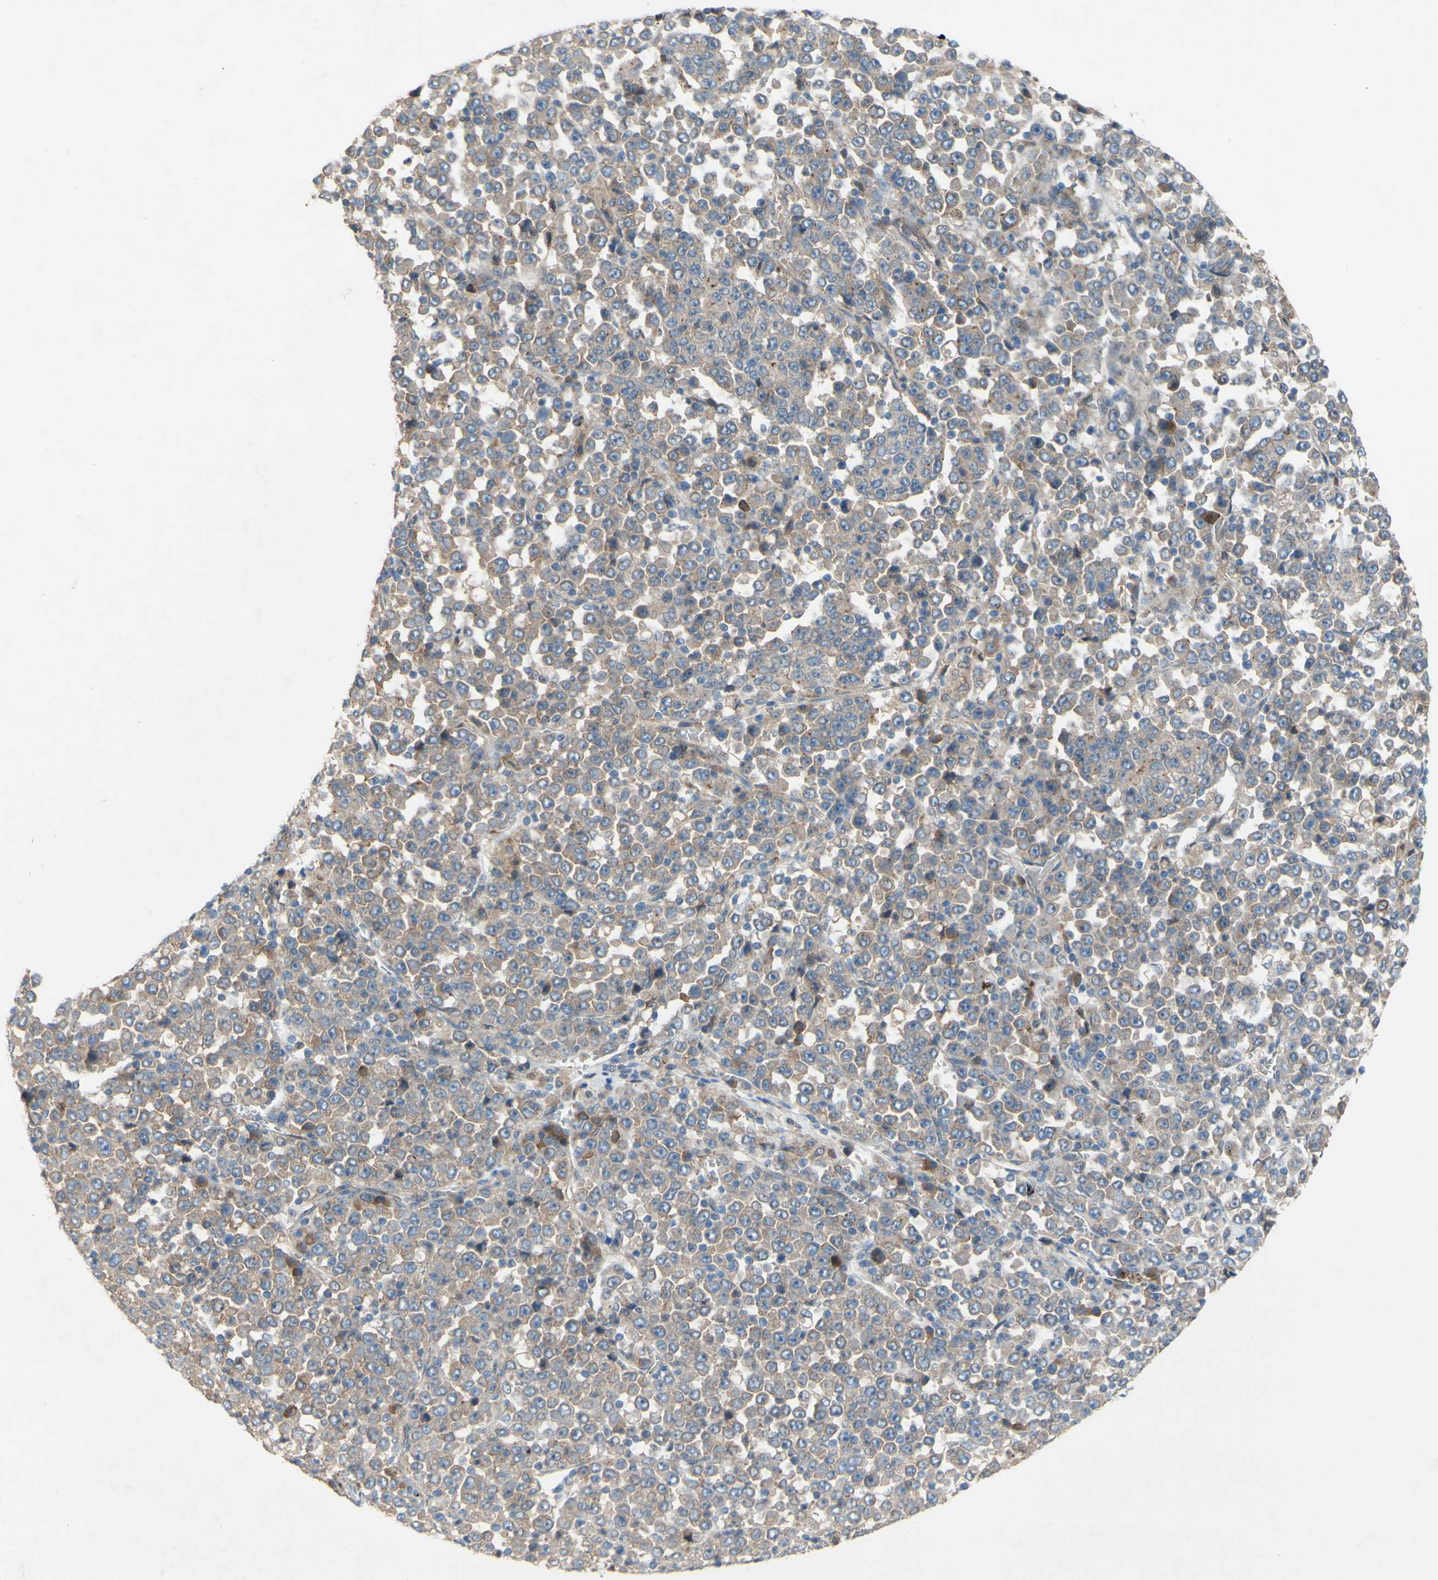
{"staining": {"intensity": "weak", "quantity": ">75%", "location": "cytoplasmic/membranous"}, "tissue": "stomach cancer", "cell_type": "Tumor cells", "image_type": "cancer", "snomed": [{"axis": "morphology", "description": "Normal tissue, NOS"}, {"axis": "morphology", "description": "Adenocarcinoma, NOS"}, {"axis": "topography", "description": "Stomach, upper"}, {"axis": "topography", "description": "Stomach"}], "caption": "This histopathology image exhibits immunohistochemistry (IHC) staining of human stomach cancer, with low weak cytoplasmic/membranous staining in approximately >75% of tumor cells.", "gene": "PDGFB", "patient": {"sex": "male", "age": 59}}